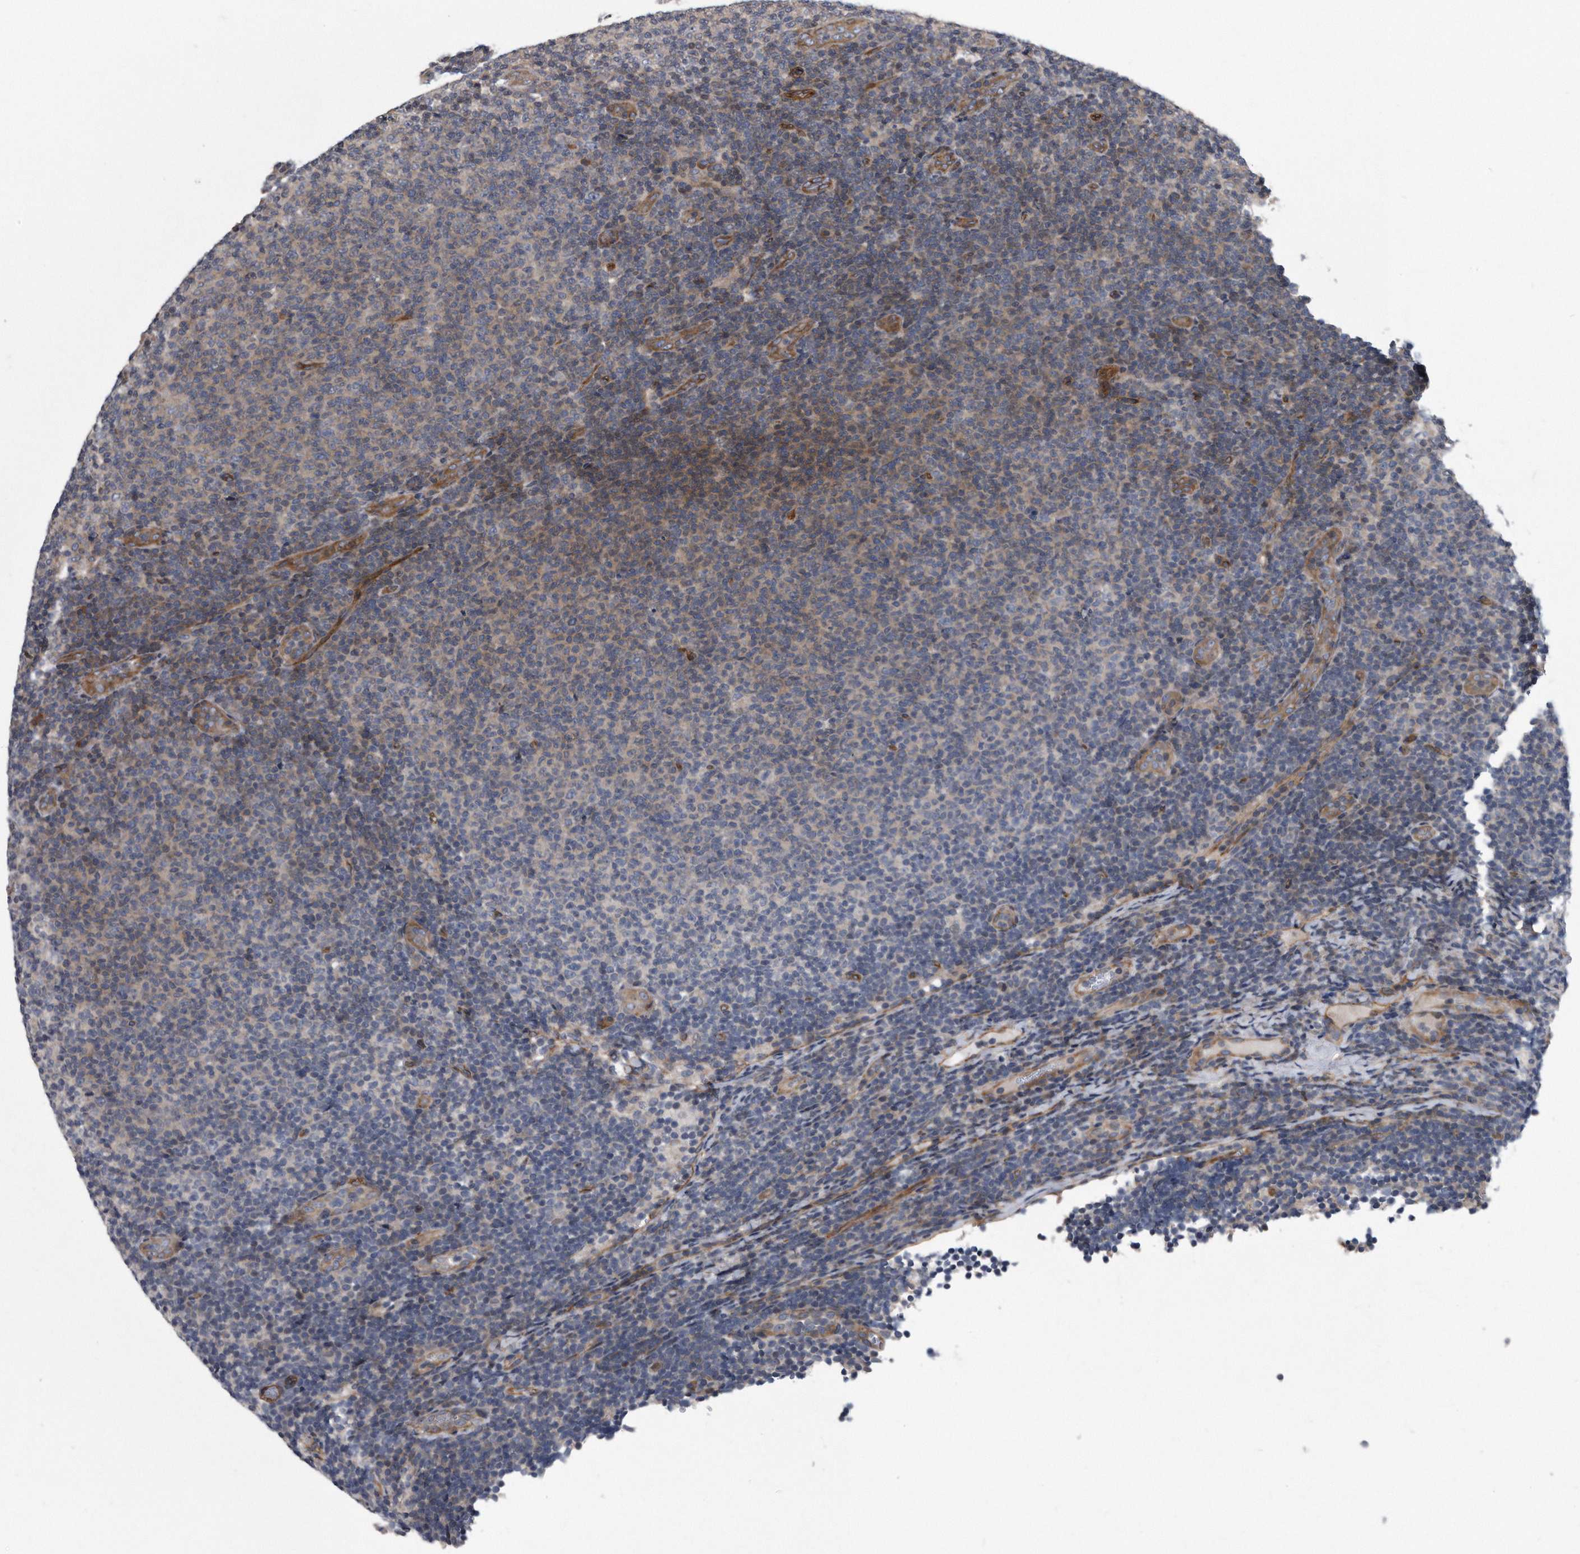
{"staining": {"intensity": "negative", "quantity": "none", "location": "none"}, "tissue": "lymphoma", "cell_type": "Tumor cells", "image_type": "cancer", "snomed": [{"axis": "morphology", "description": "Malignant lymphoma, non-Hodgkin's type, Low grade"}, {"axis": "topography", "description": "Lymph node"}], "caption": "IHC of human malignant lymphoma, non-Hodgkin's type (low-grade) exhibits no positivity in tumor cells.", "gene": "ARMCX1", "patient": {"sex": "male", "age": 66}}